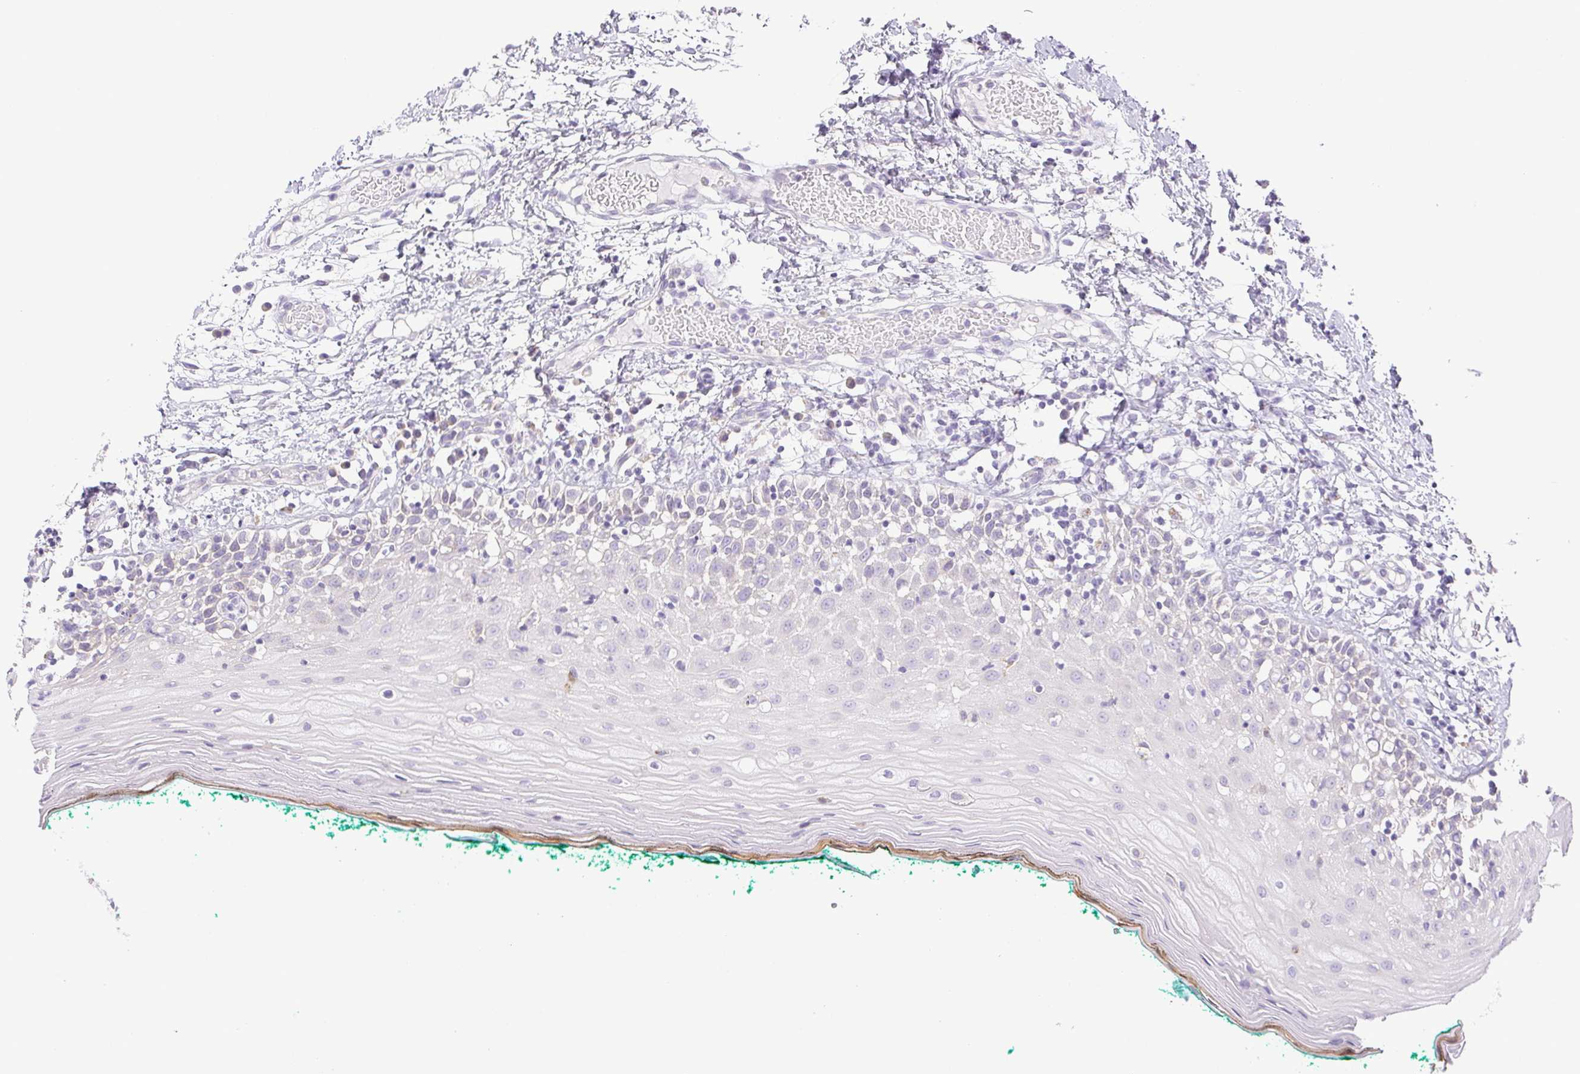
{"staining": {"intensity": "negative", "quantity": "none", "location": "none"}, "tissue": "oral mucosa", "cell_type": "Squamous epithelial cells", "image_type": "normal", "snomed": [{"axis": "morphology", "description": "Normal tissue, NOS"}, {"axis": "topography", "description": "Oral tissue"}], "caption": "This is a photomicrograph of immunohistochemistry staining of benign oral mucosa, which shows no expression in squamous epithelial cells.", "gene": "PAPPA2", "patient": {"sex": "female", "age": 83}}